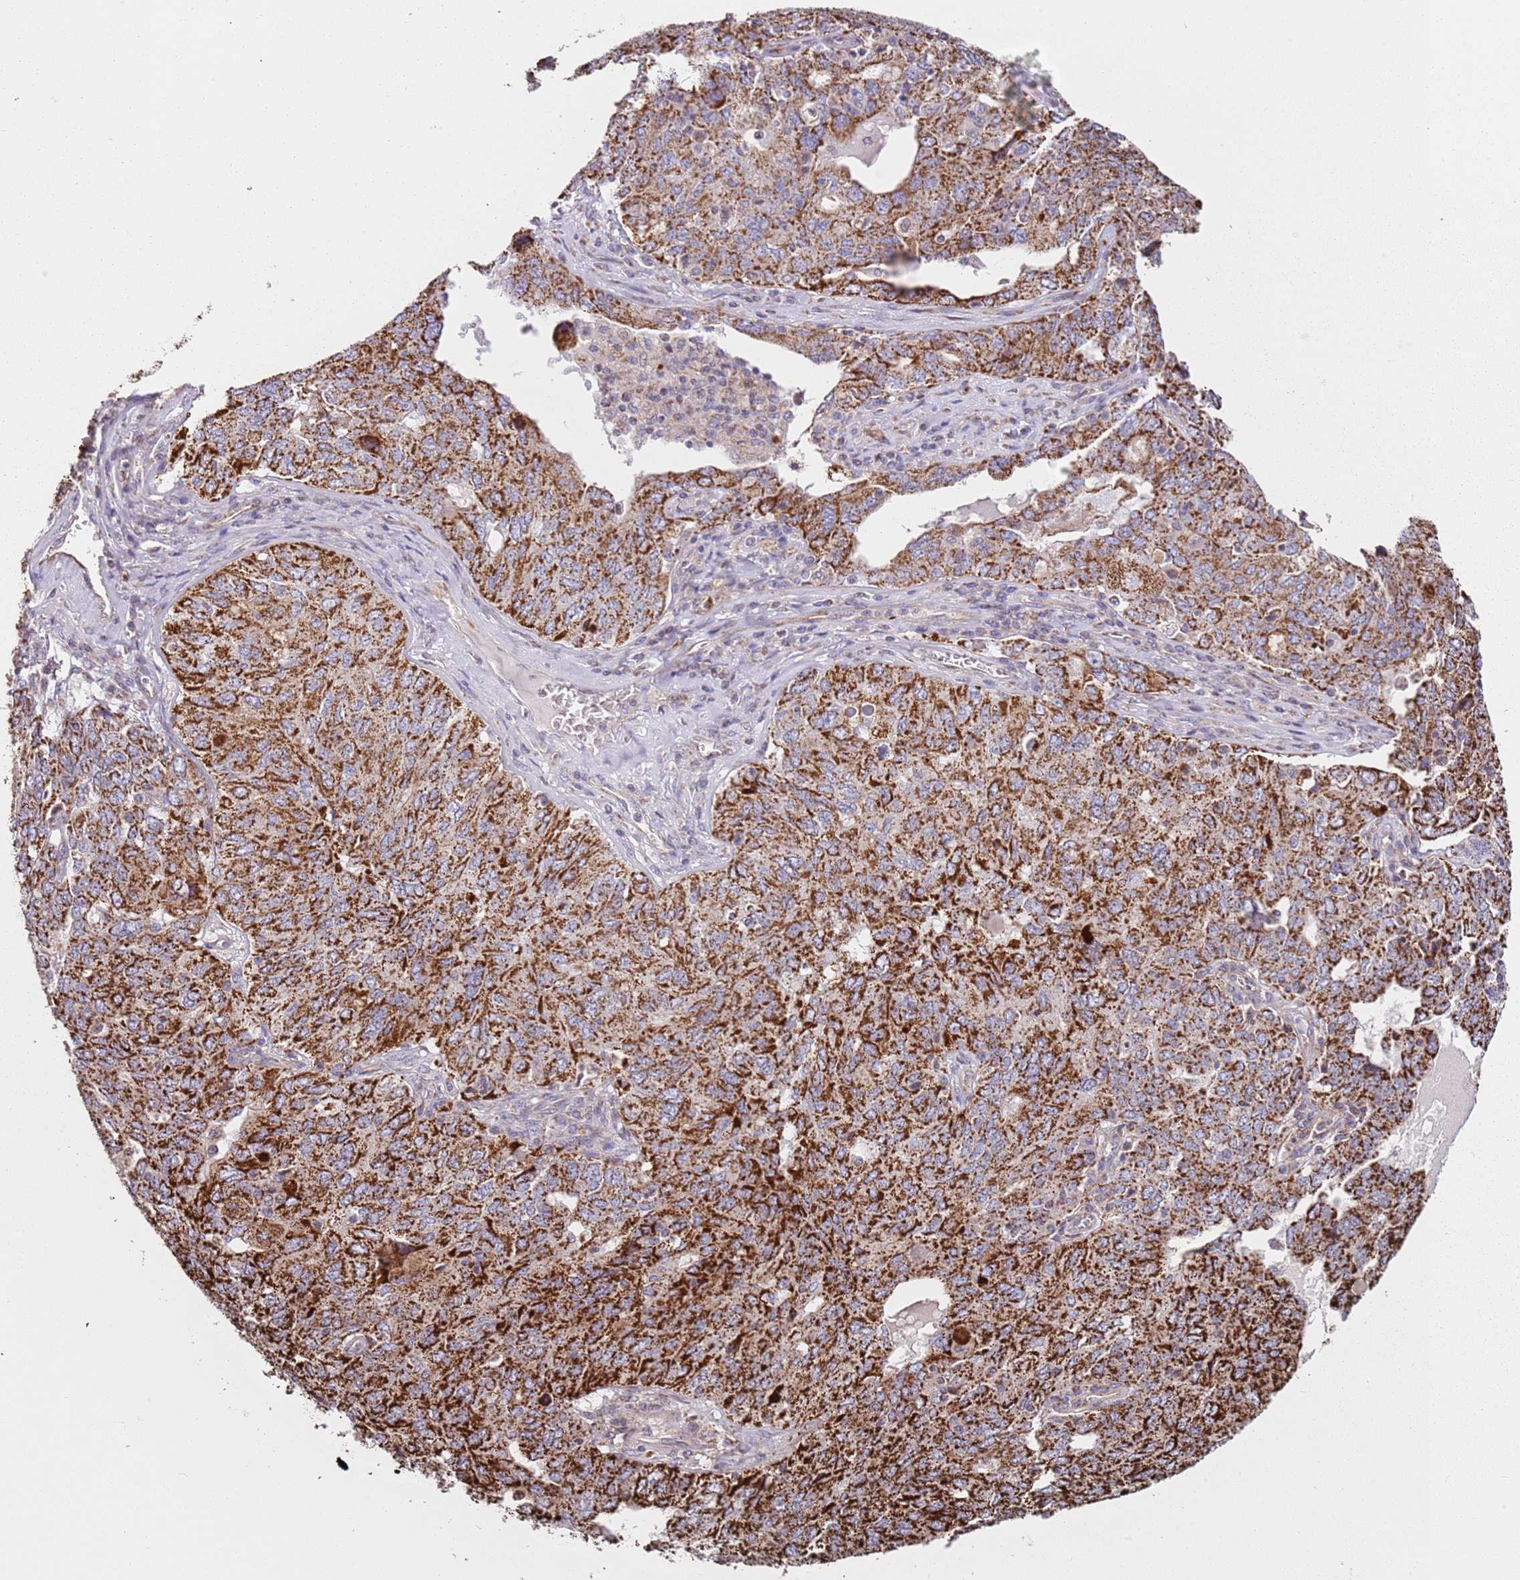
{"staining": {"intensity": "strong", "quantity": ">75%", "location": "cytoplasmic/membranous"}, "tissue": "ovarian cancer", "cell_type": "Tumor cells", "image_type": "cancer", "snomed": [{"axis": "morphology", "description": "Carcinoma, endometroid"}, {"axis": "topography", "description": "Ovary"}], "caption": "This is a histology image of immunohistochemistry (IHC) staining of endometroid carcinoma (ovarian), which shows strong staining in the cytoplasmic/membranous of tumor cells.", "gene": "ALS2", "patient": {"sex": "female", "age": 62}}